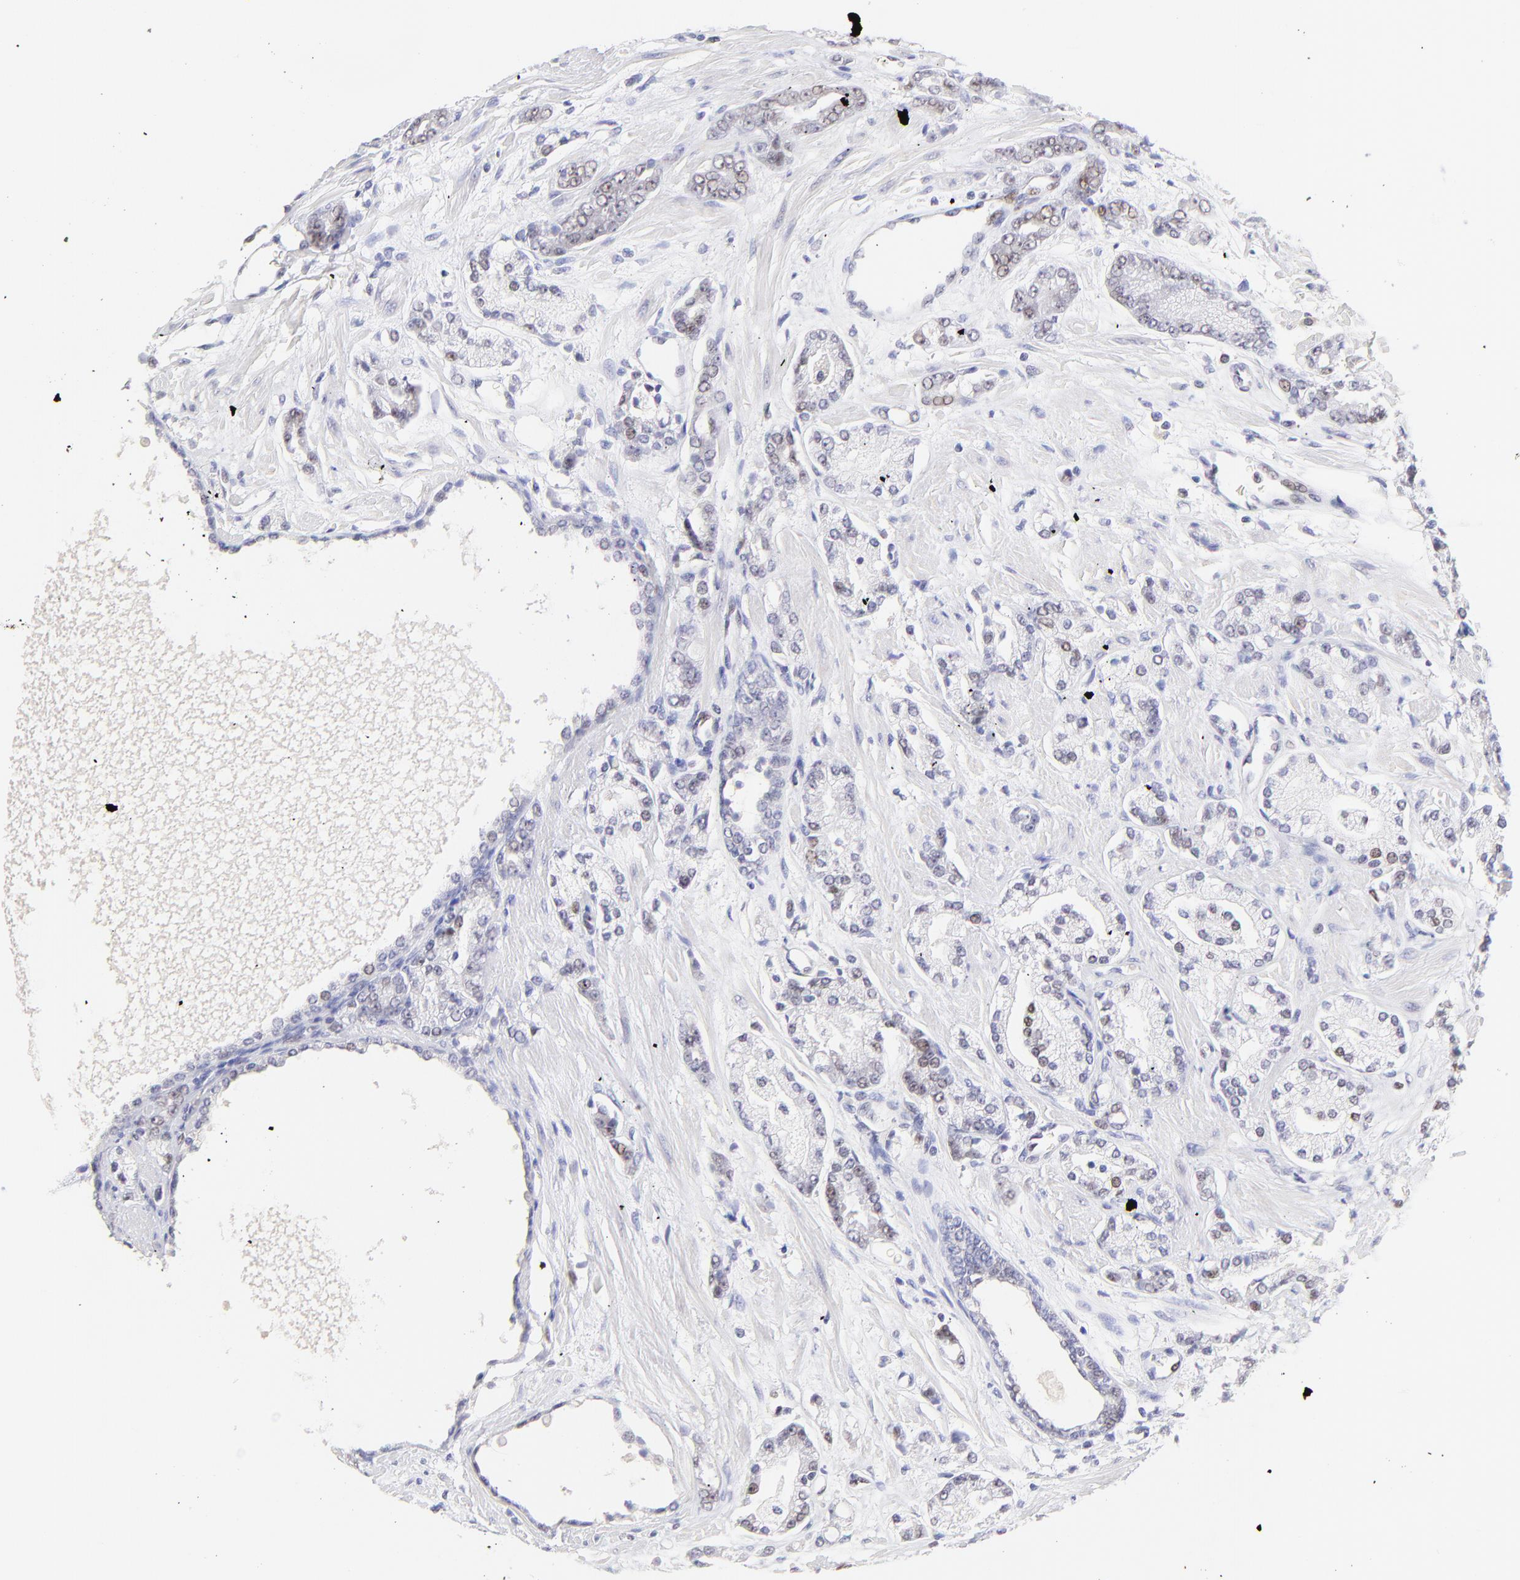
{"staining": {"intensity": "weak", "quantity": "<25%", "location": "nuclear"}, "tissue": "prostate cancer", "cell_type": "Tumor cells", "image_type": "cancer", "snomed": [{"axis": "morphology", "description": "Adenocarcinoma, High grade"}, {"axis": "topography", "description": "Prostate"}], "caption": "Micrograph shows no protein staining in tumor cells of prostate cancer (adenocarcinoma (high-grade)) tissue.", "gene": "KLF4", "patient": {"sex": "male", "age": 71}}